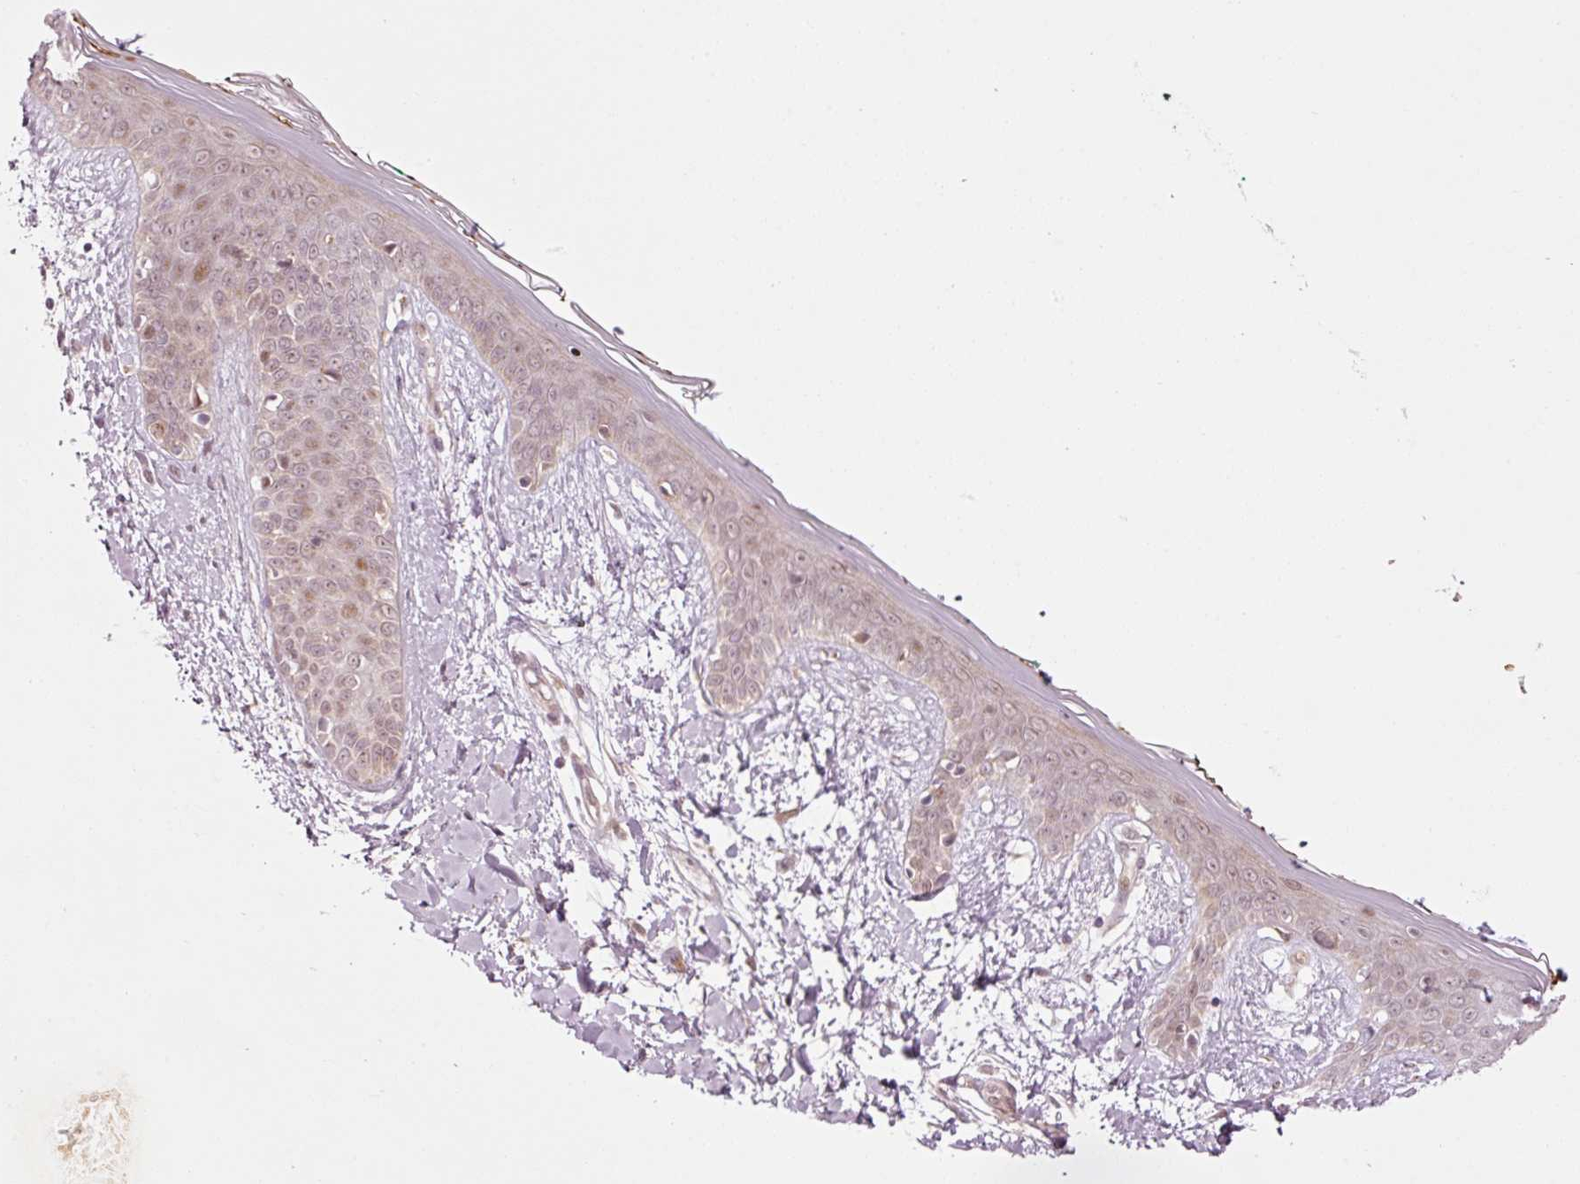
{"staining": {"intensity": "weak", "quantity": ">75%", "location": "cytoplasmic/membranous,nuclear"}, "tissue": "skin", "cell_type": "Fibroblasts", "image_type": "normal", "snomed": [{"axis": "morphology", "description": "Normal tissue, NOS"}, {"axis": "topography", "description": "Skin"}], "caption": "Immunohistochemistry (IHC) (DAB) staining of benign skin demonstrates weak cytoplasmic/membranous,nuclear protein positivity in approximately >75% of fibroblasts.", "gene": "ANKRD20A1", "patient": {"sex": "female", "age": 34}}